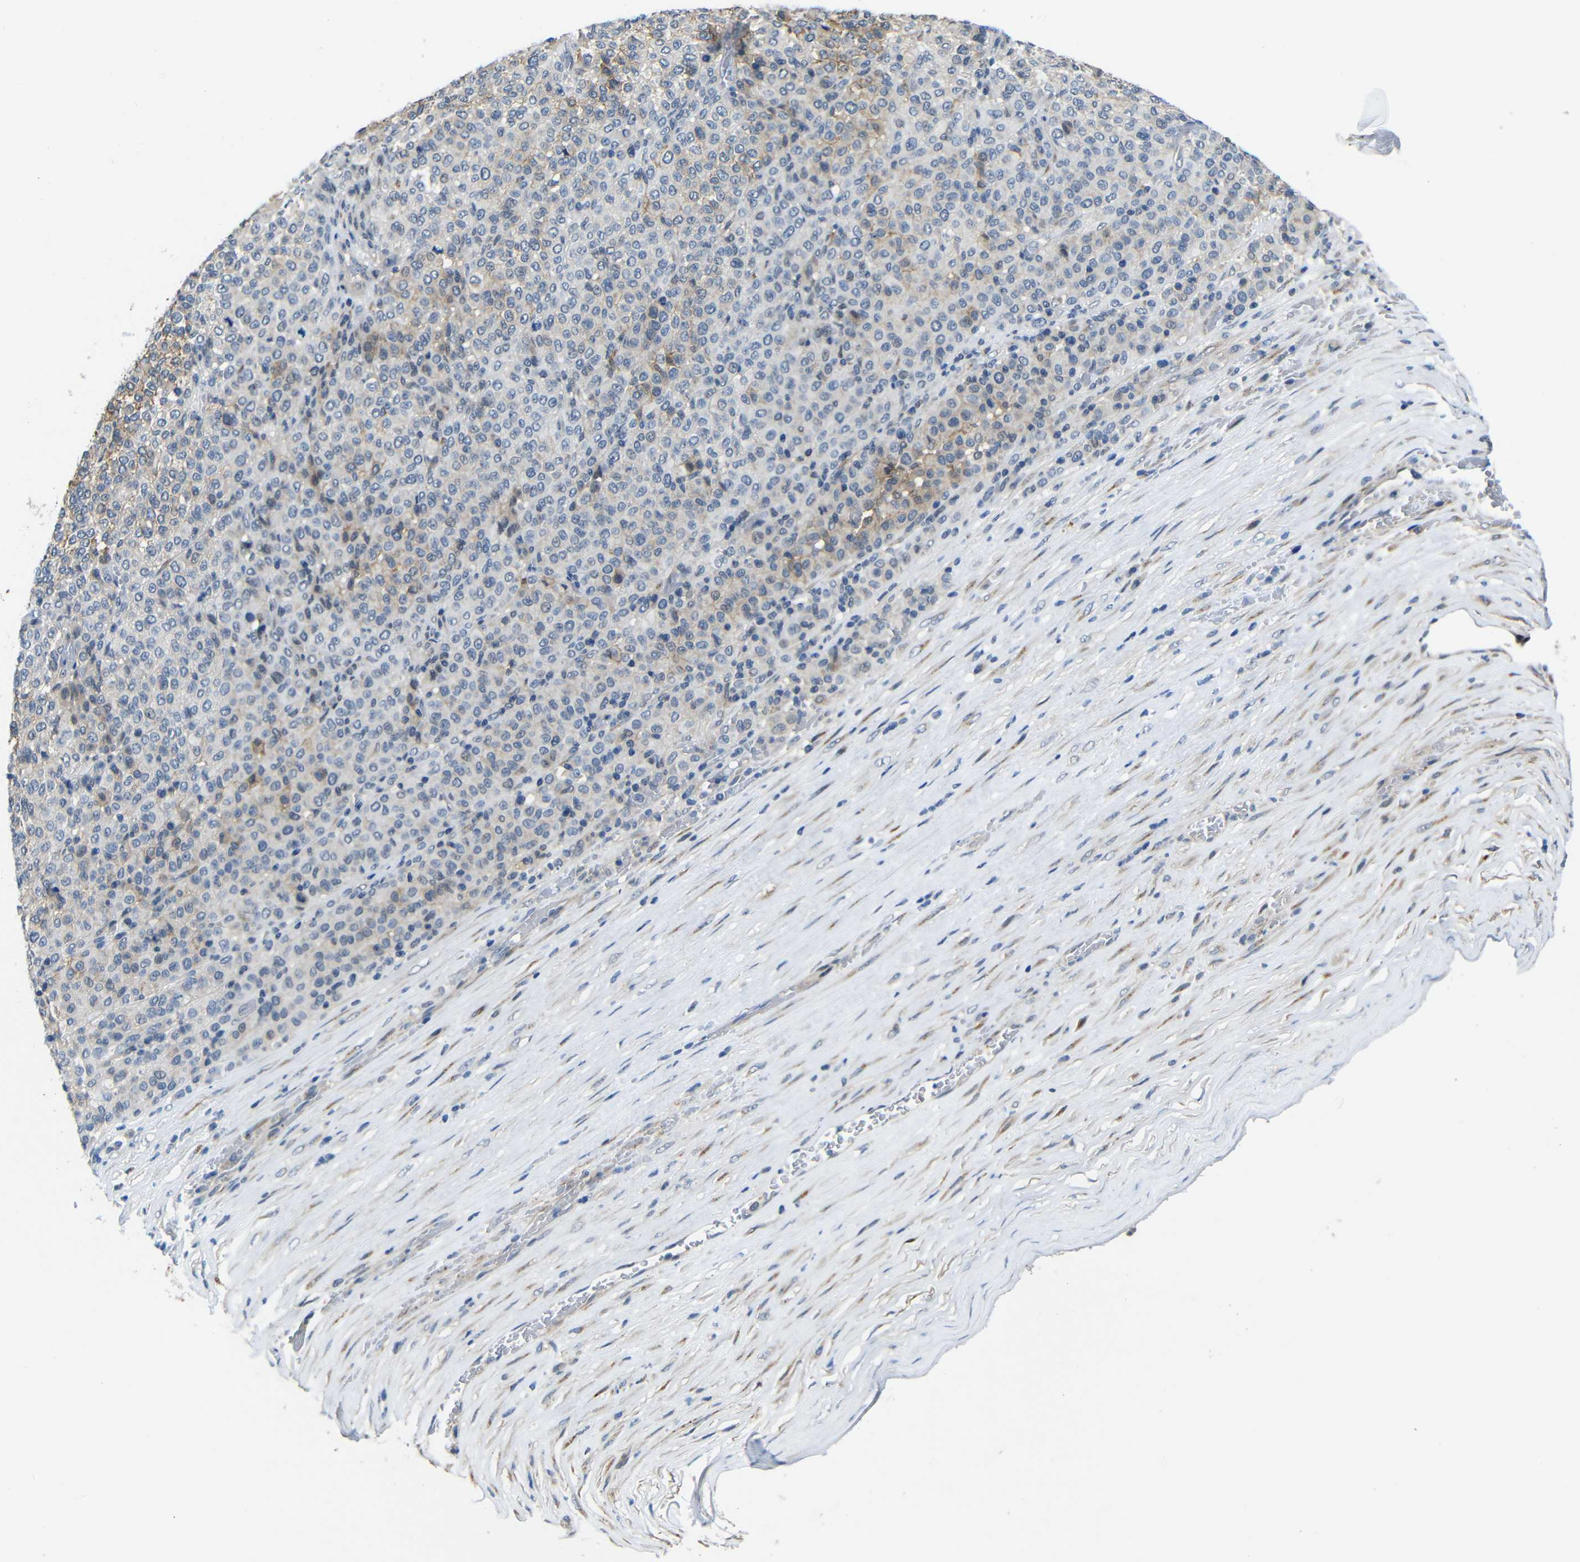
{"staining": {"intensity": "weak", "quantity": "<25%", "location": "cytoplasmic/membranous"}, "tissue": "melanoma", "cell_type": "Tumor cells", "image_type": "cancer", "snomed": [{"axis": "morphology", "description": "Malignant melanoma, Metastatic site"}, {"axis": "topography", "description": "Pancreas"}], "caption": "This is an IHC micrograph of human melanoma. There is no positivity in tumor cells.", "gene": "ZNF90", "patient": {"sex": "female", "age": 30}}